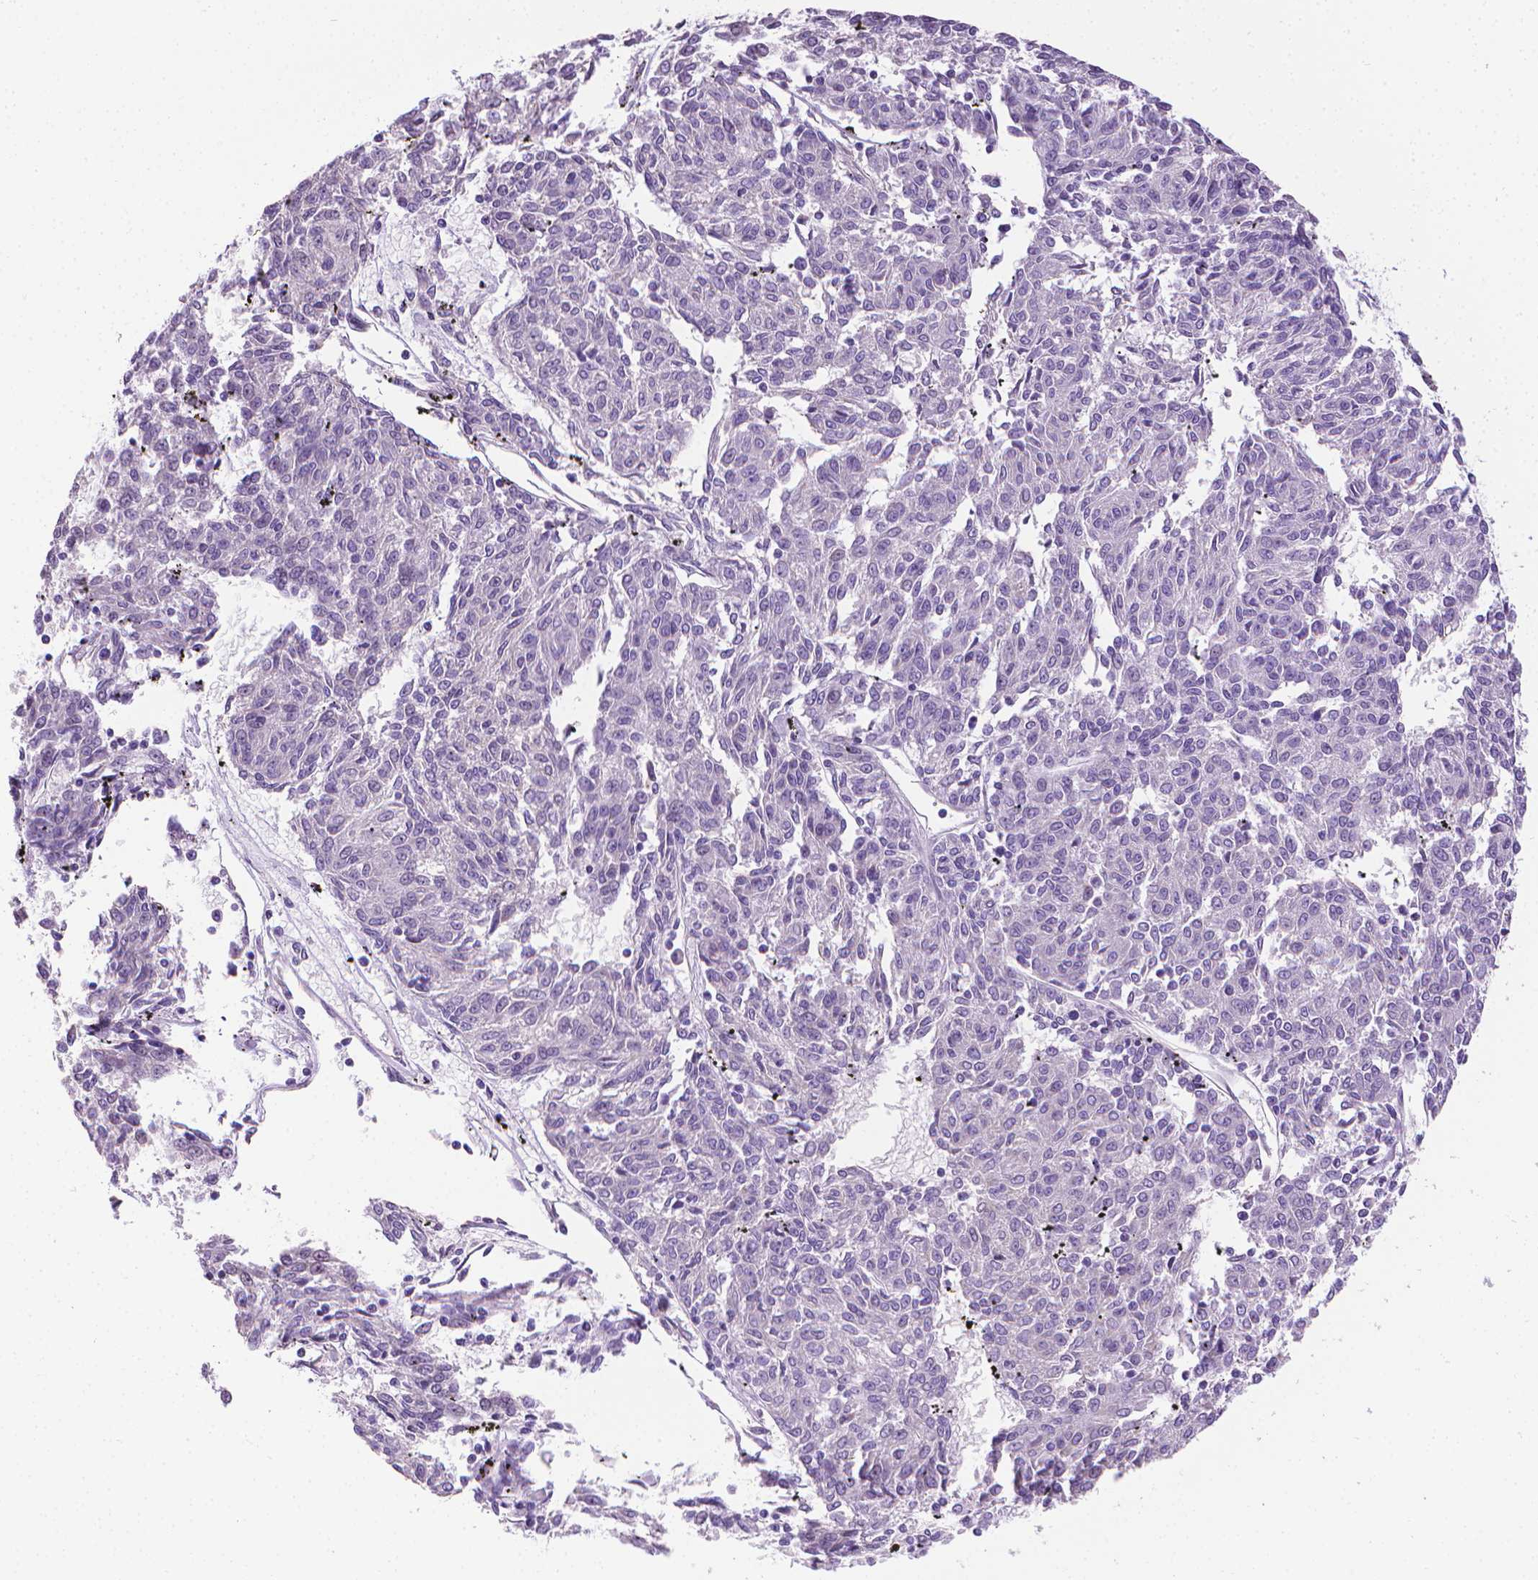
{"staining": {"intensity": "negative", "quantity": "none", "location": "none"}, "tissue": "melanoma", "cell_type": "Tumor cells", "image_type": "cancer", "snomed": [{"axis": "morphology", "description": "Malignant melanoma, NOS"}, {"axis": "topography", "description": "Skin"}], "caption": "An IHC histopathology image of malignant melanoma is shown. There is no staining in tumor cells of malignant melanoma.", "gene": "PNMA2", "patient": {"sex": "female", "age": 72}}